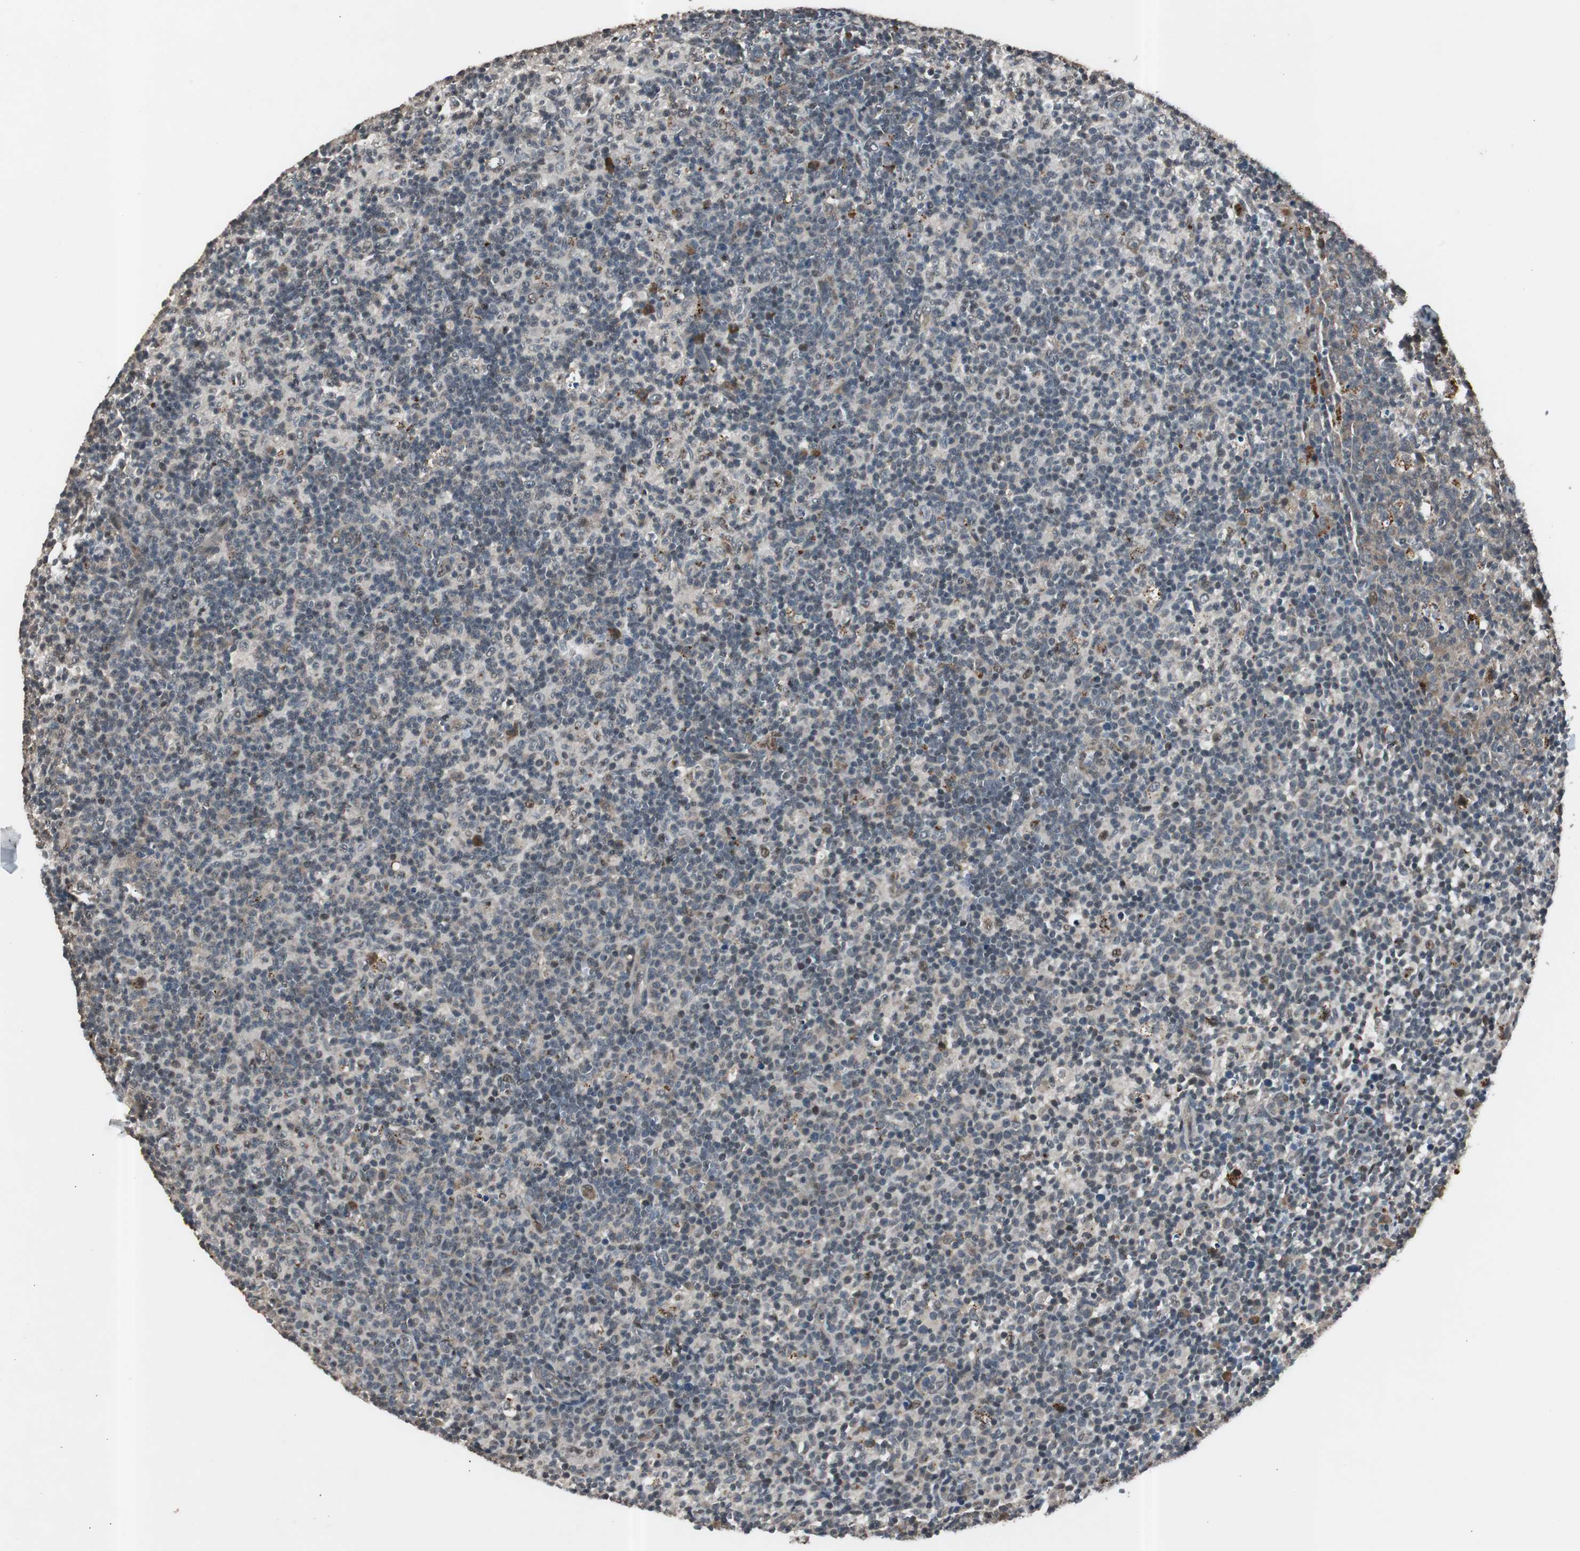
{"staining": {"intensity": "moderate", "quantity": "25%-75%", "location": "cytoplasmic/membranous,nuclear"}, "tissue": "lymph node", "cell_type": "Germinal center cells", "image_type": "normal", "snomed": [{"axis": "morphology", "description": "Normal tissue, NOS"}, {"axis": "morphology", "description": "Inflammation, NOS"}, {"axis": "topography", "description": "Lymph node"}], "caption": "A brown stain highlights moderate cytoplasmic/membranous,nuclear staining of a protein in germinal center cells of normal human lymph node. The protein of interest is shown in brown color, while the nuclei are stained blue.", "gene": "BOLA1", "patient": {"sex": "male", "age": 55}}